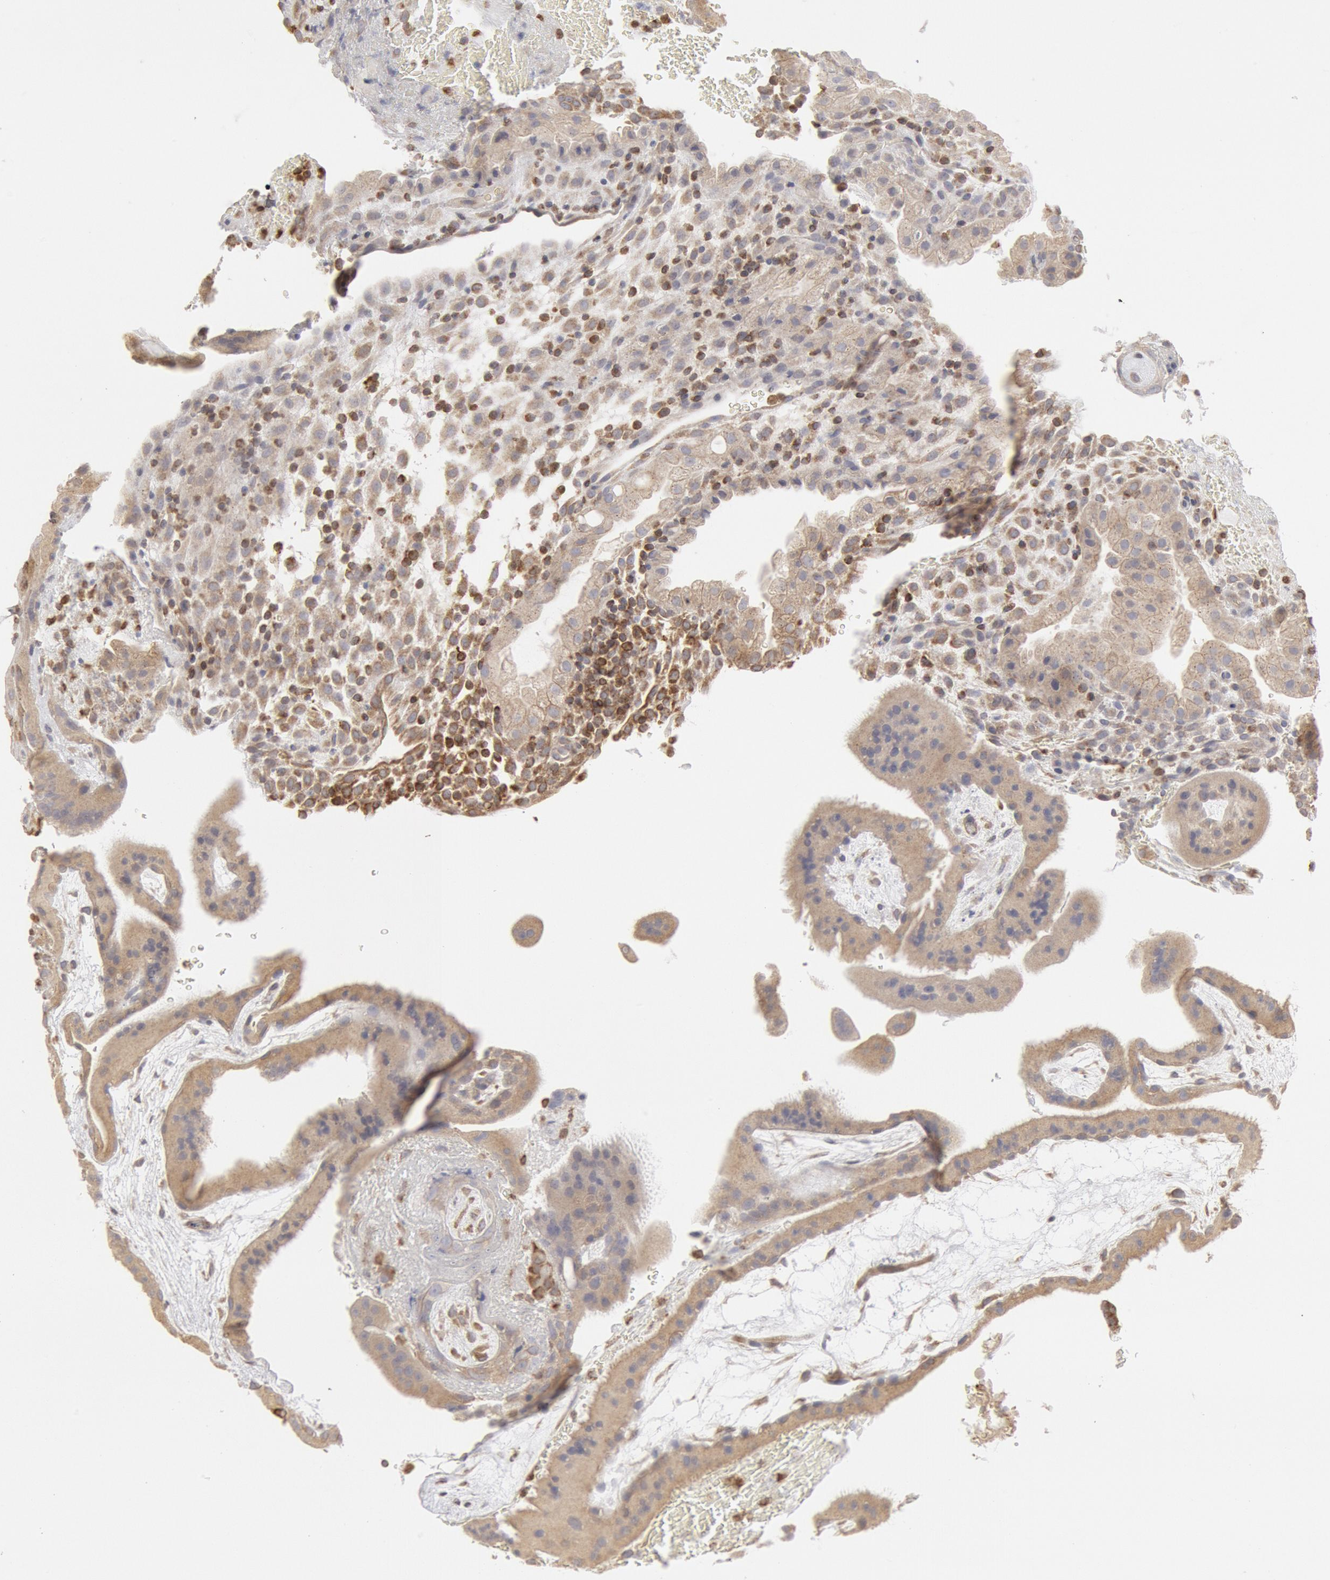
{"staining": {"intensity": "weak", "quantity": ">75%", "location": "cytoplasmic/membranous"}, "tissue": "placenta", "cell_type": "Decidual cells", "image_type": "normal", "snomed": [{"axis": "morphology", "description": "Normal tissue, NOS"}, {"axis": "topography", "description": "Placenta"}], "caption": "A micrograph of human placenta stained for a protein reveals weak cytoplasmic/membranous brown staining in decidual cells. The staining is performed using DAB brown chromogen to label protein expression. The nuclei are counter-stained blue using hematoxylin.", "gene": "OSBPL8", "patient": {"sex": "female", "age": 19}}